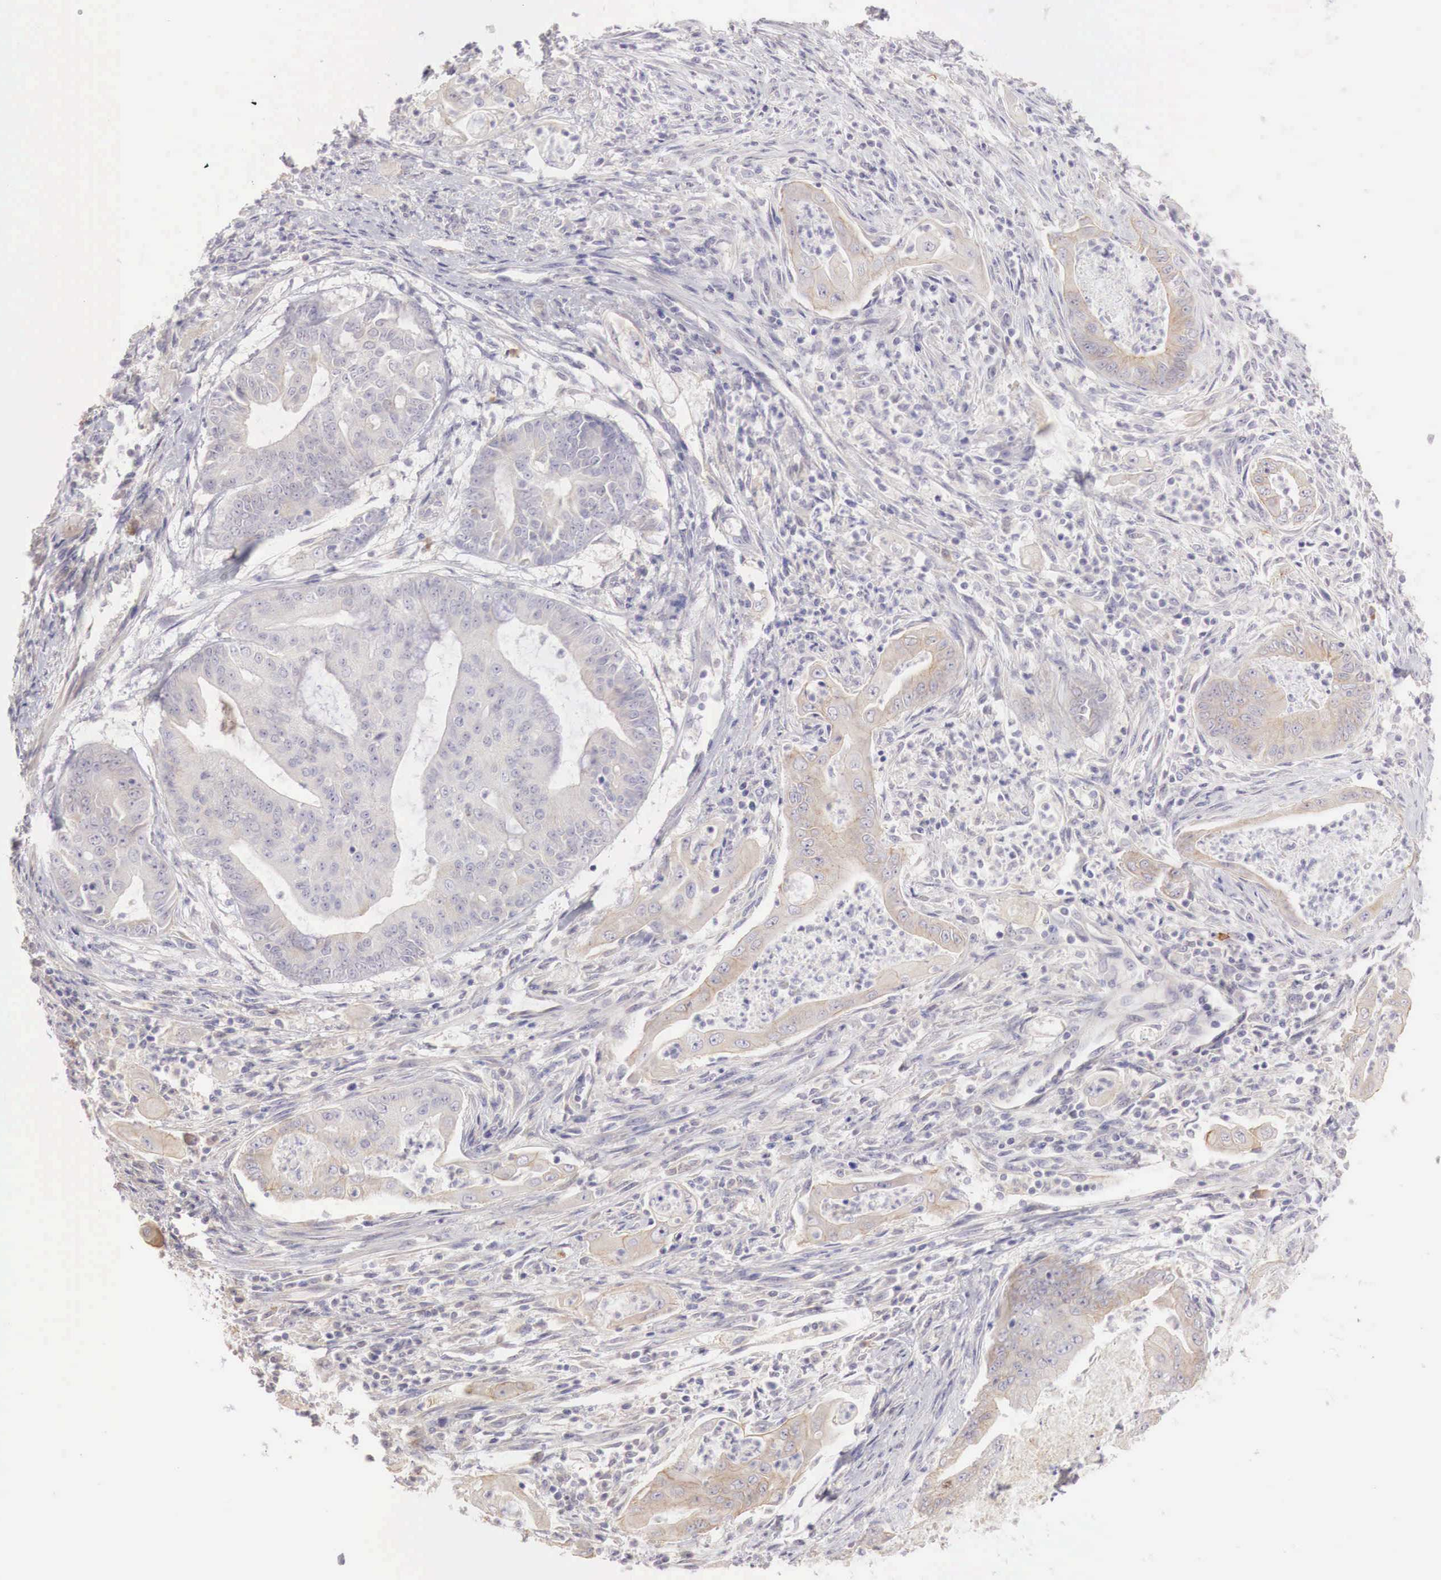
{"staining": {"intensity": "weak", "quantity": "<25%", "location": "cytoplasmic/membranous"}, "tissue": "endometrial cancer", "cell_type": "Tumor cells", "image_type": "cancer", "snomed": [{"axis": "morphology", "description": "Adenocarcinoma, NOS"}, {"axis": "topography", "description": "Endometrium"}], "caption": "A micrograph of endometrial cancer stained for a protein shows no brown staining in tumor cells.", "gene": "XPNPEP2", "patient": {"sex": "female", "age": 63}}